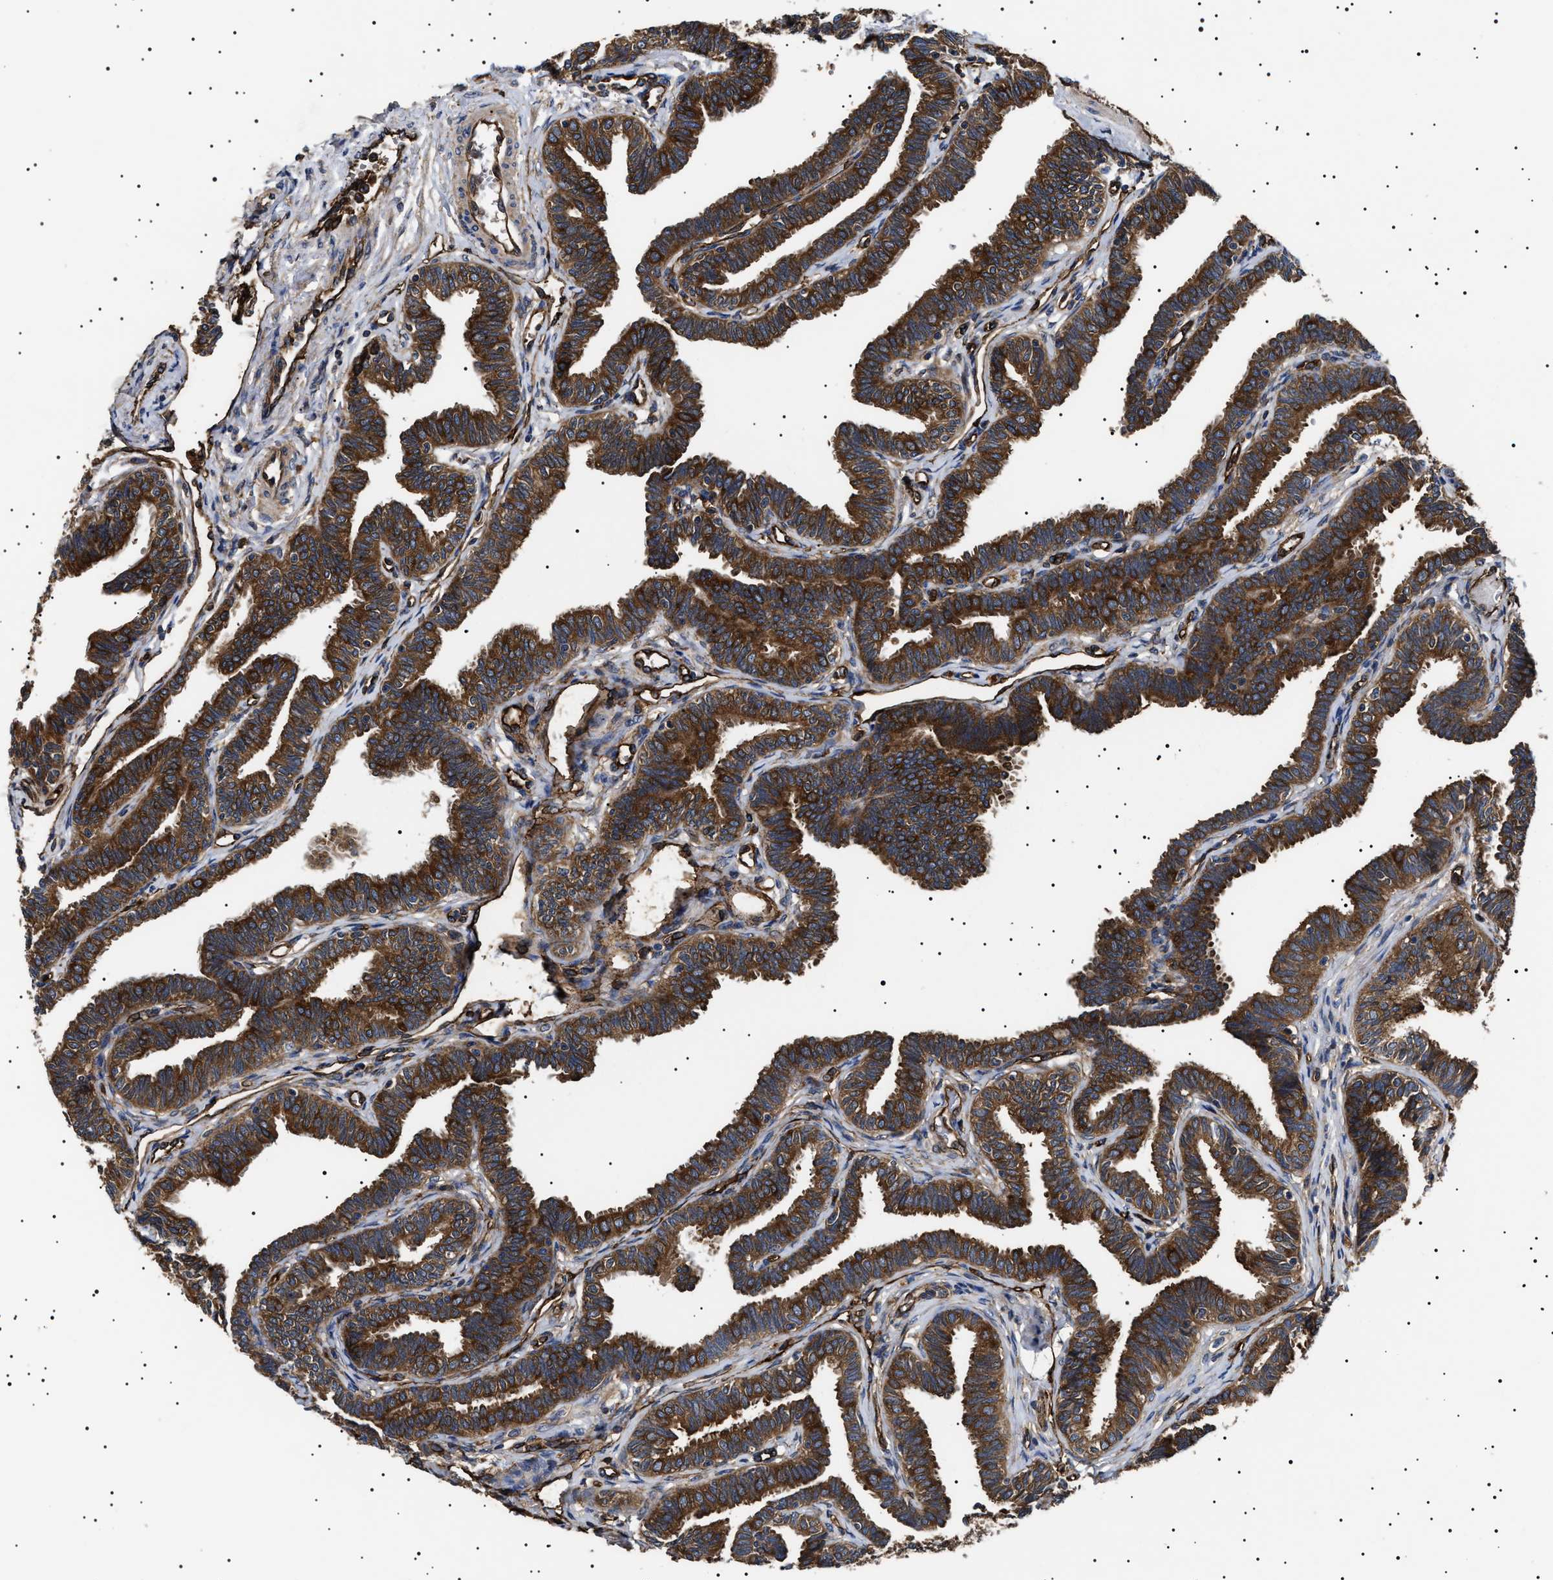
{"staining": {"intensity": "strong", "quantity": ">75%", "location": "cytoplasmic/membranous"}, "tissue": "fallopian tube", "cell_type": "Glandular cells", "image_type": "normal", "snomed": [{"axis": "morphology", "description": "Normal tissue, NOS"}, {"axis": "topography", "description": "Fallopian tube"}, {"axis": "topography", "description": "Ovary"}], "caption": "Immunohistochemistry staining of benign fallopian tube, which reveals high levels of strong cytoplasmic/membranous staining in about >75% of glandular cells indicating strong cytoplasmic/membranous protein staining. The staining was performed using DAB (3,3'-diaminobenzidine) (brown) for protein detection and nuclei were counterstained in hematoxylin (blue).", "gene": "TPP2", "patient": {"sex": "female", "age": 23}}